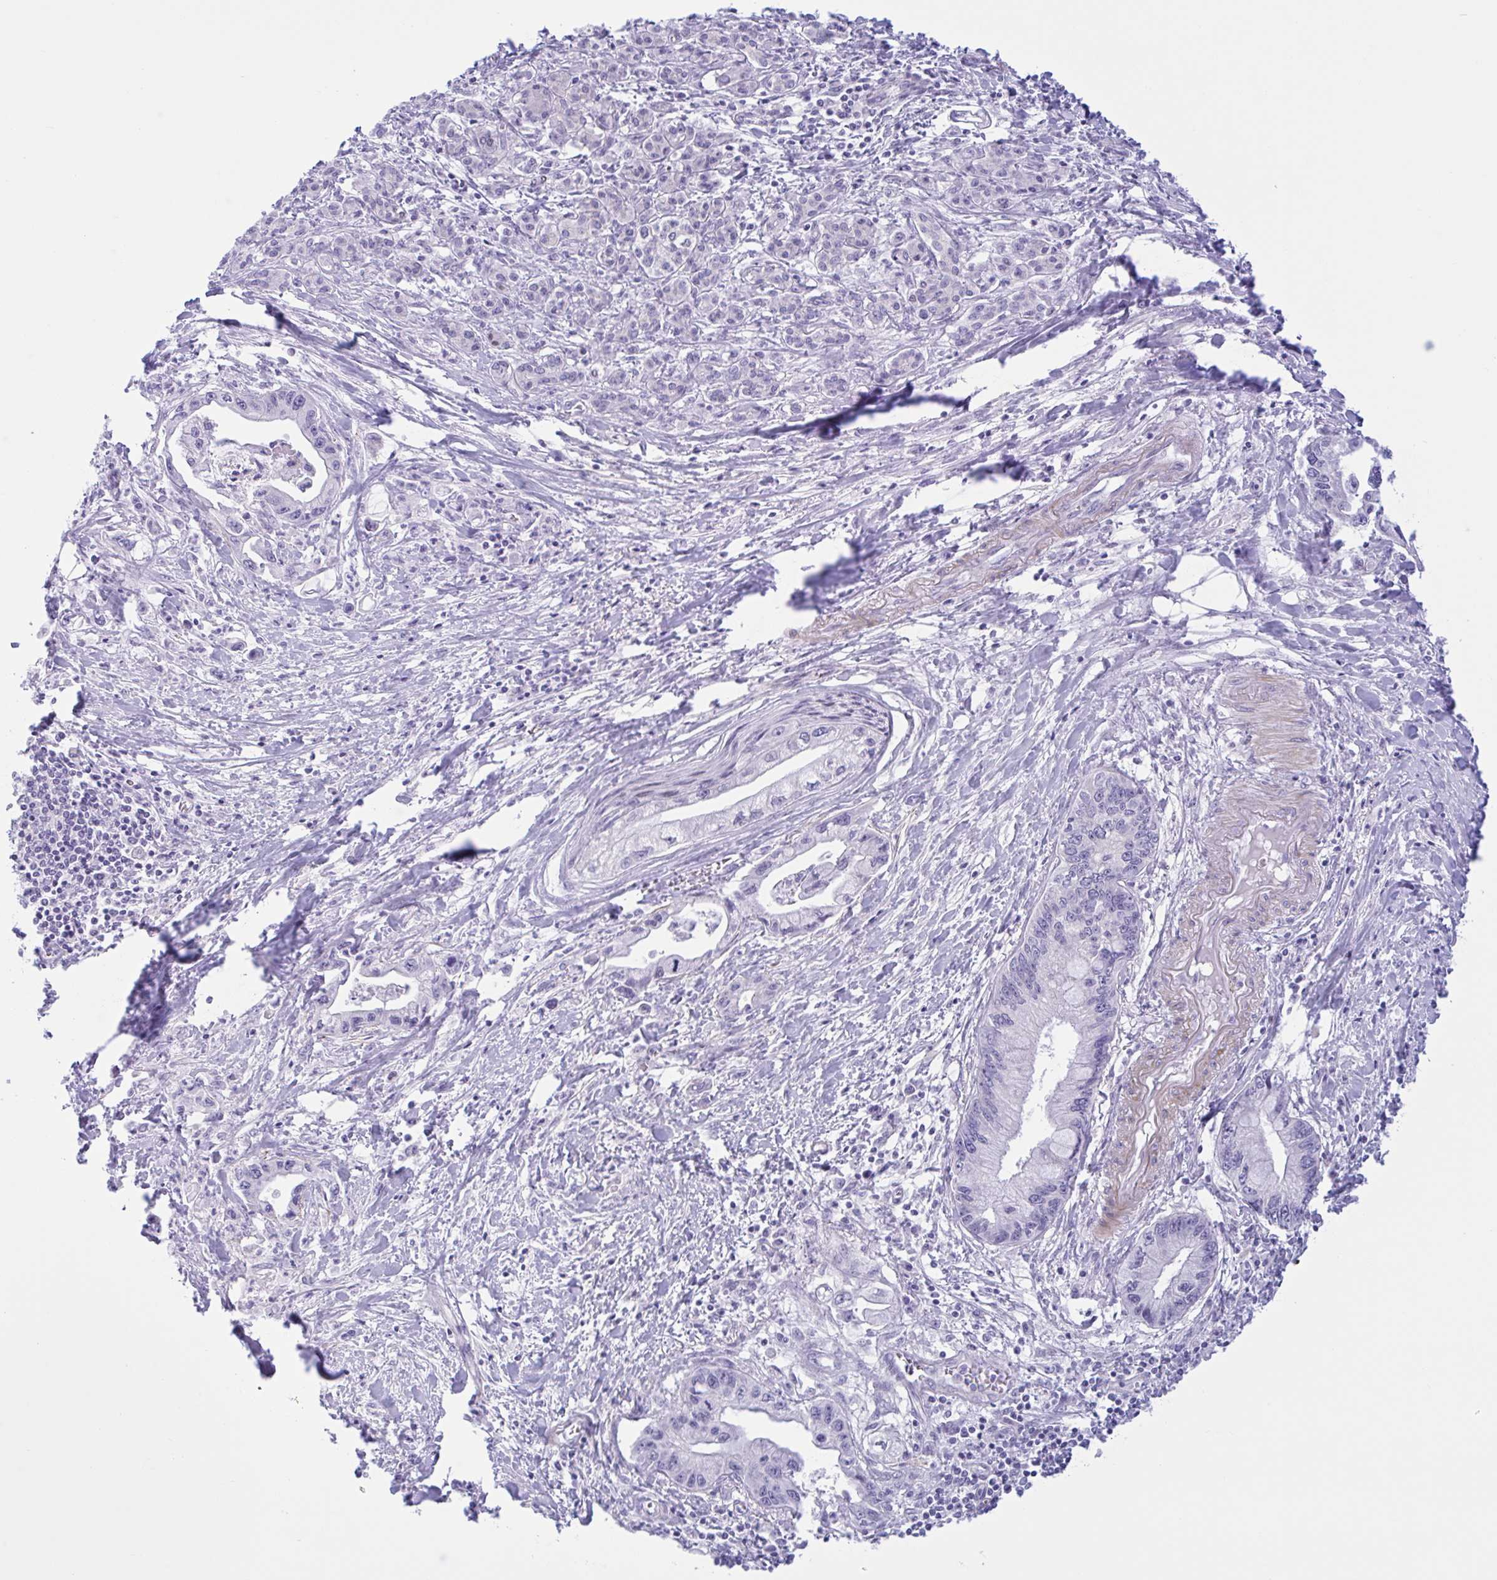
{"staining": {"intensity": "negative", "quantity": "none", "location": "none"}, "tissue": "pancreatic cancer", "cell_type": "Tumor cells", "image_type": "cancer", "snomed": [{"axis": "morphology", "description": "Adenocarcinoma, NOS"}, {"axis": "topography", "description": "Pancreas"}], "caption": "Immunohistochemical staining of adenocarcinoma (pancreatic) reveals no significant staining in tumor cells. Brightfield microscopy of IHC stained with DAB (brown) and hematoxylin (blue), captured at high magnification.", "gene": "AHCYL2", "patient": {"sex": "male", "age": 61}}